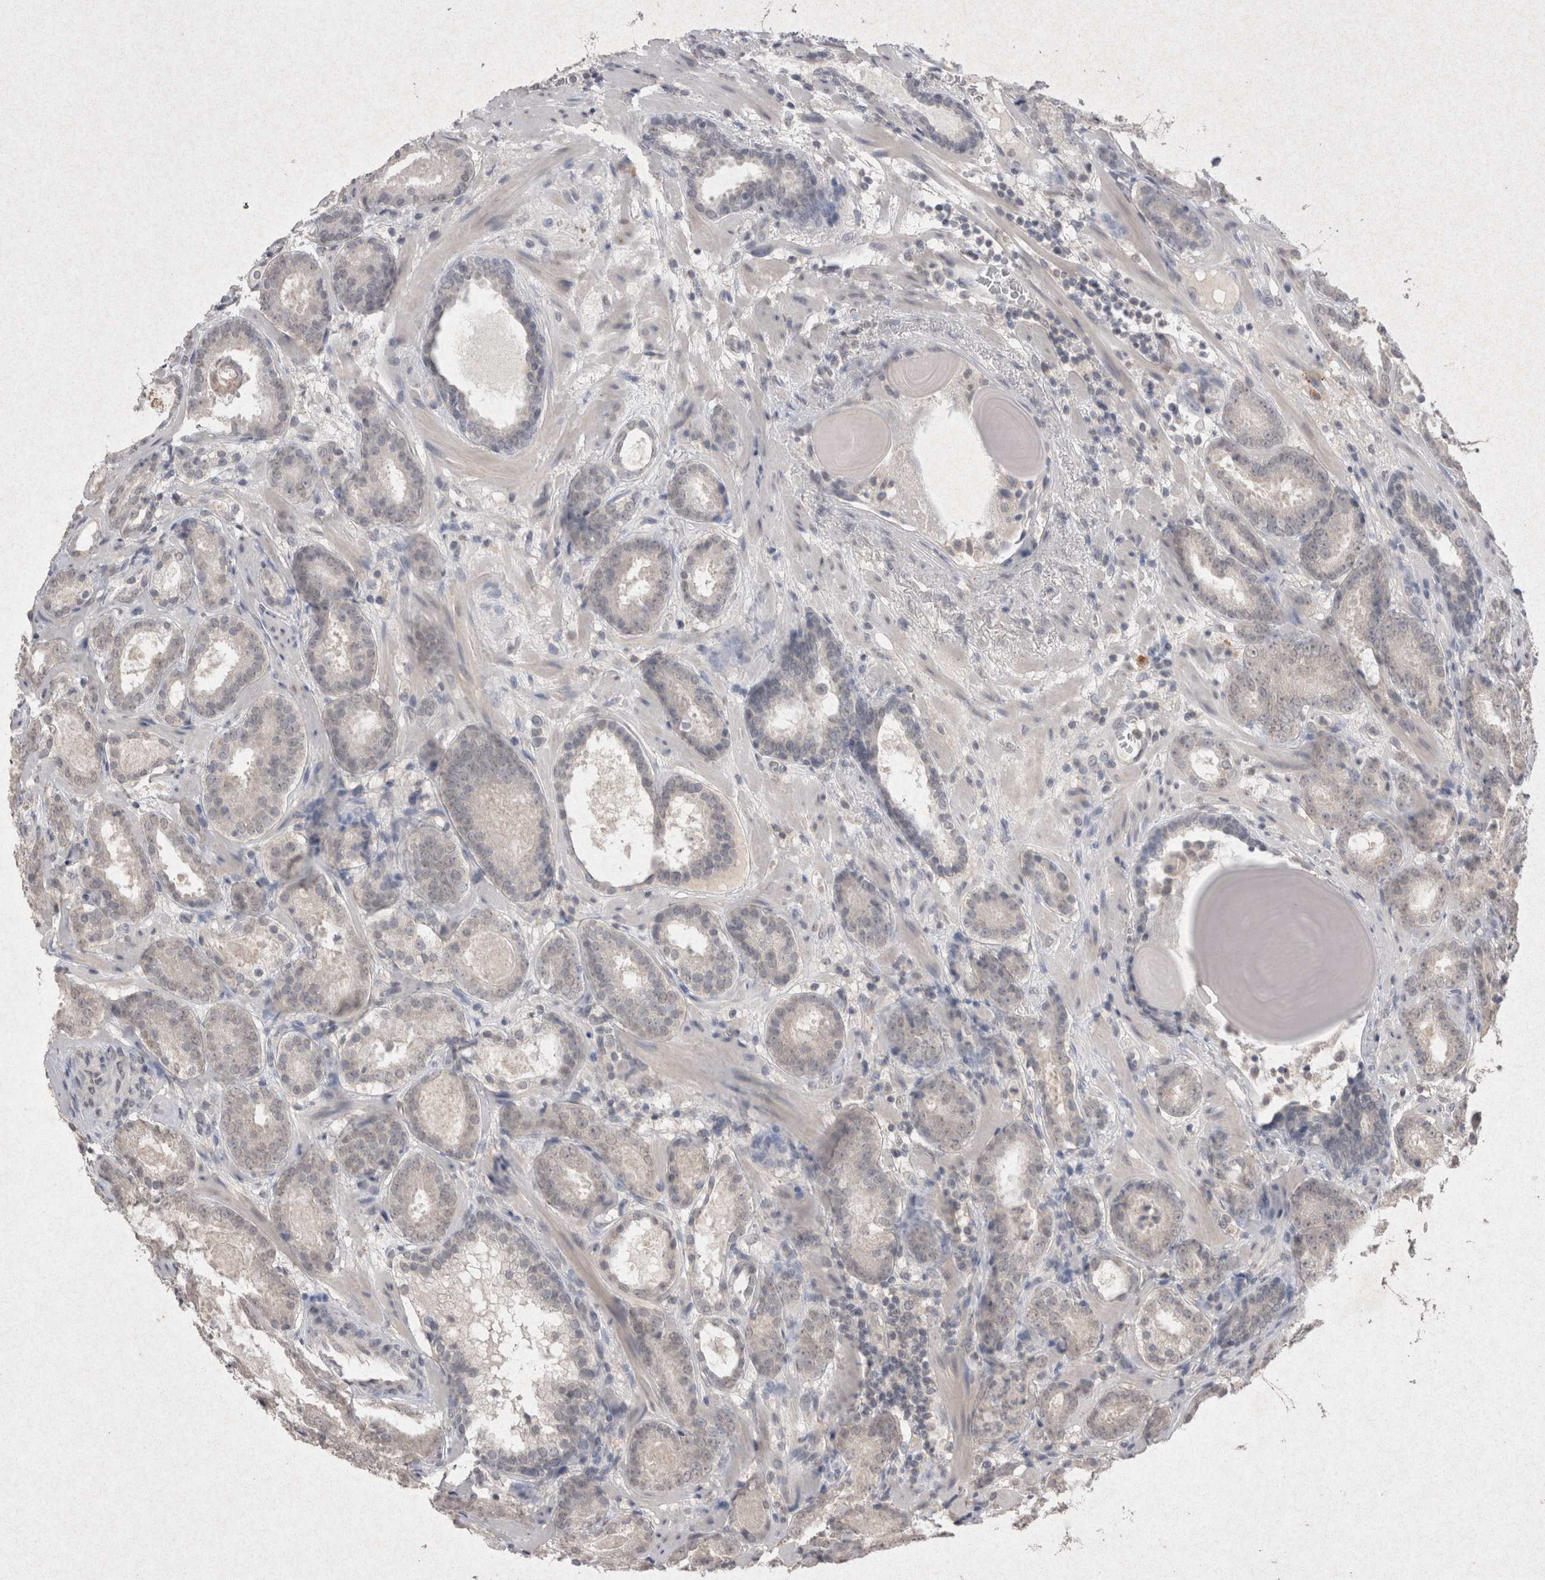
{"staining": {"intensity": "negative", "quantity": "none", "location": "none"}, "tissue": "prostate cancer", "cell_type": "Tumor cells", "image_type": "cancer", "snomed": [{"axis": "morphology", "description": "Adenocarcinoma, Low grade"}, {"axis": "topography", "description": "Prostate"}], "caption": "A micrograph of prostate low-grade adenocarcinoma stained for a protein shows no brown staining in tumor cells.", "gene": "LYVE1", "patient": {"sex": "male", "age": 69}}